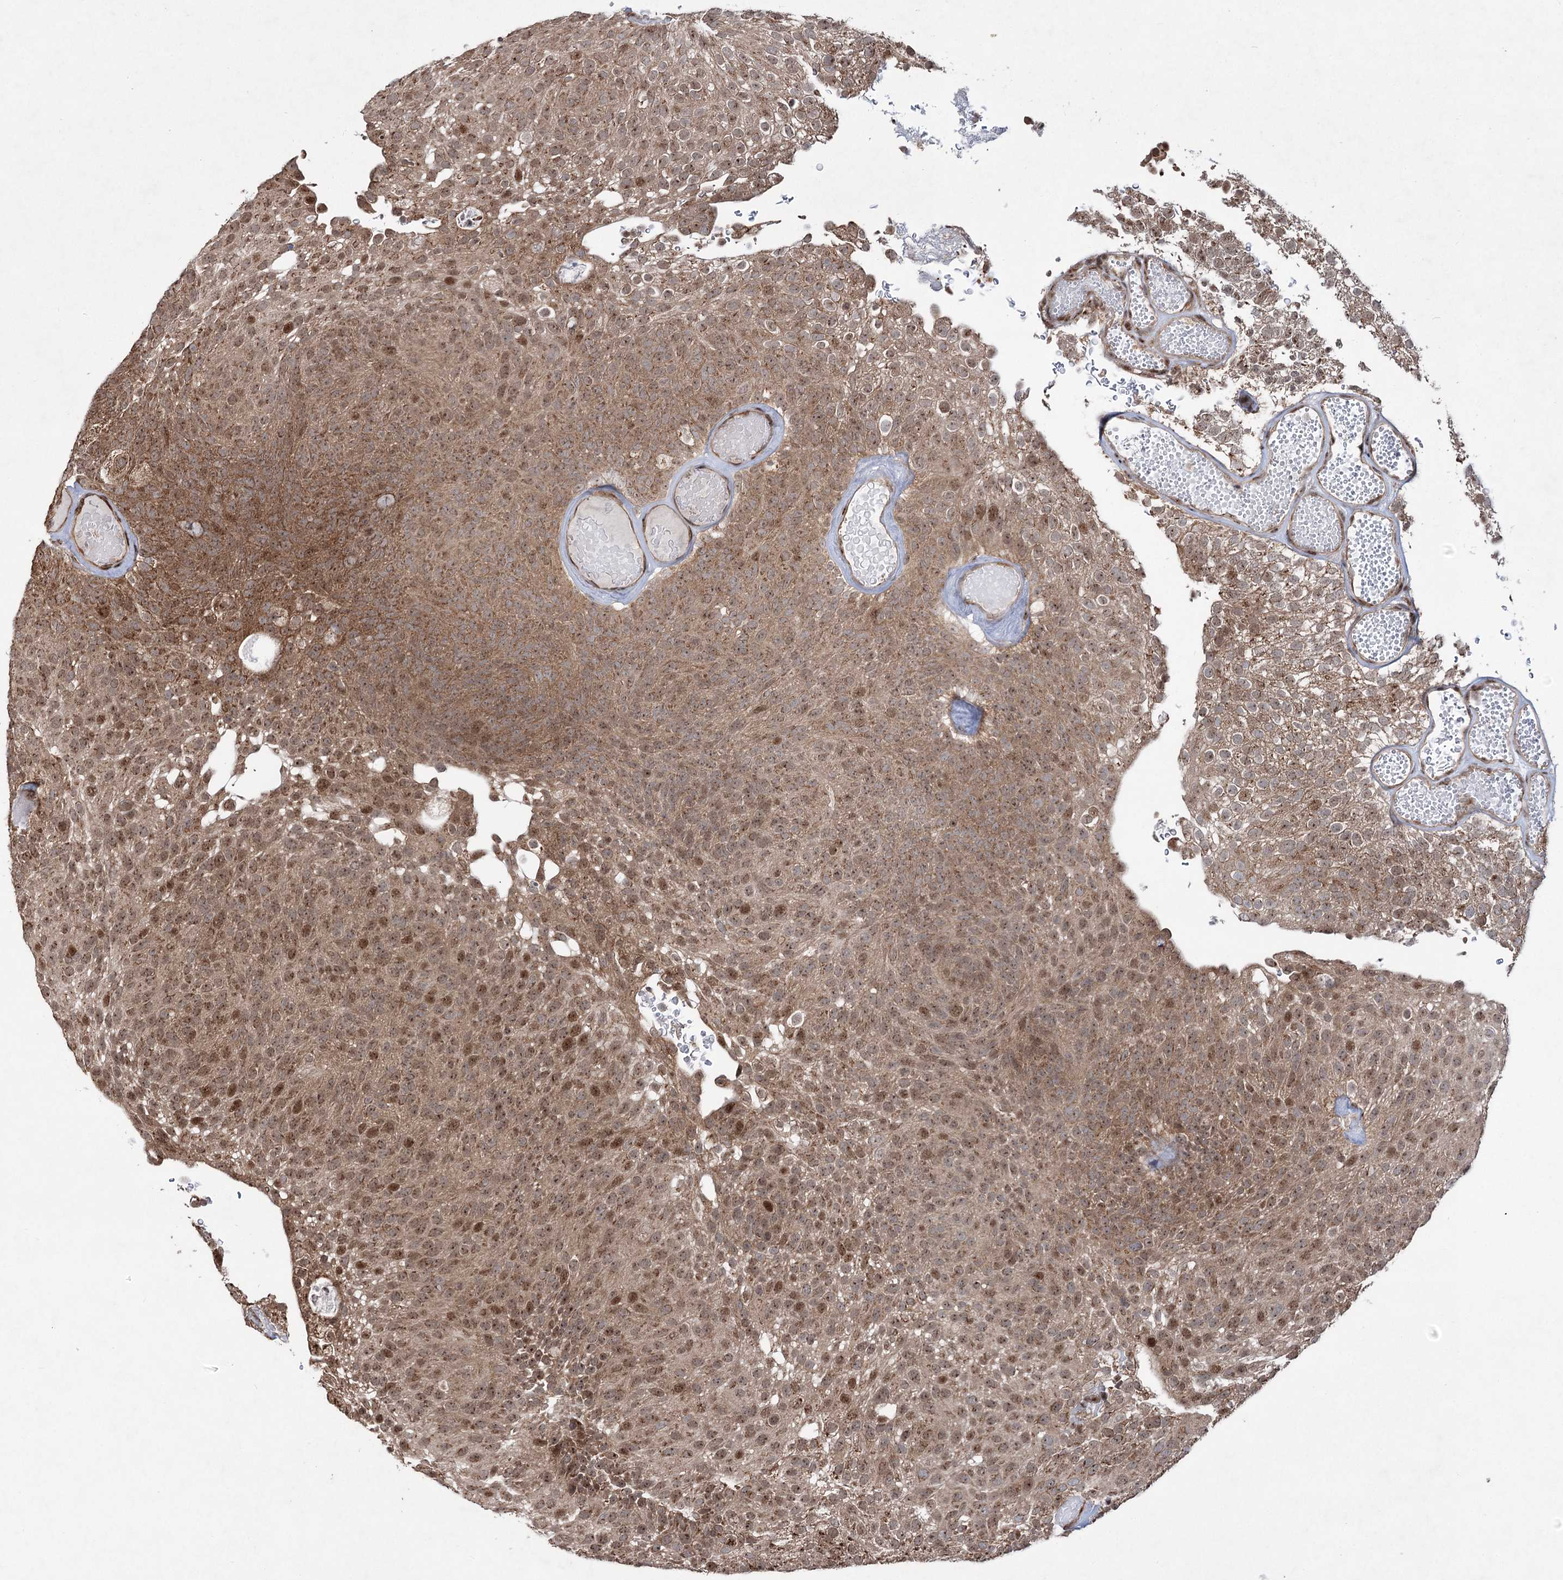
{"staining": {"intensity": "moderate", "quantity": ">75%", "location": "cytoplasmic/membranous,nuclear"}, "tissue": "urothelial cancer", "cell_type": "Tumor cells", "image_type": "cancer", "snomed": [{"axis": "morphology", "description": "Urothelial carcinoma, Low grade"}, {"axis": "topography", "description": "Urinary bladder"}], "caption": "Low-grade urothelial carcinoma stained with a protein marker reveals moderate staining in tumor cells.", "gene": "SERINC5", "patient": {"sex": "male", "age": 78}}